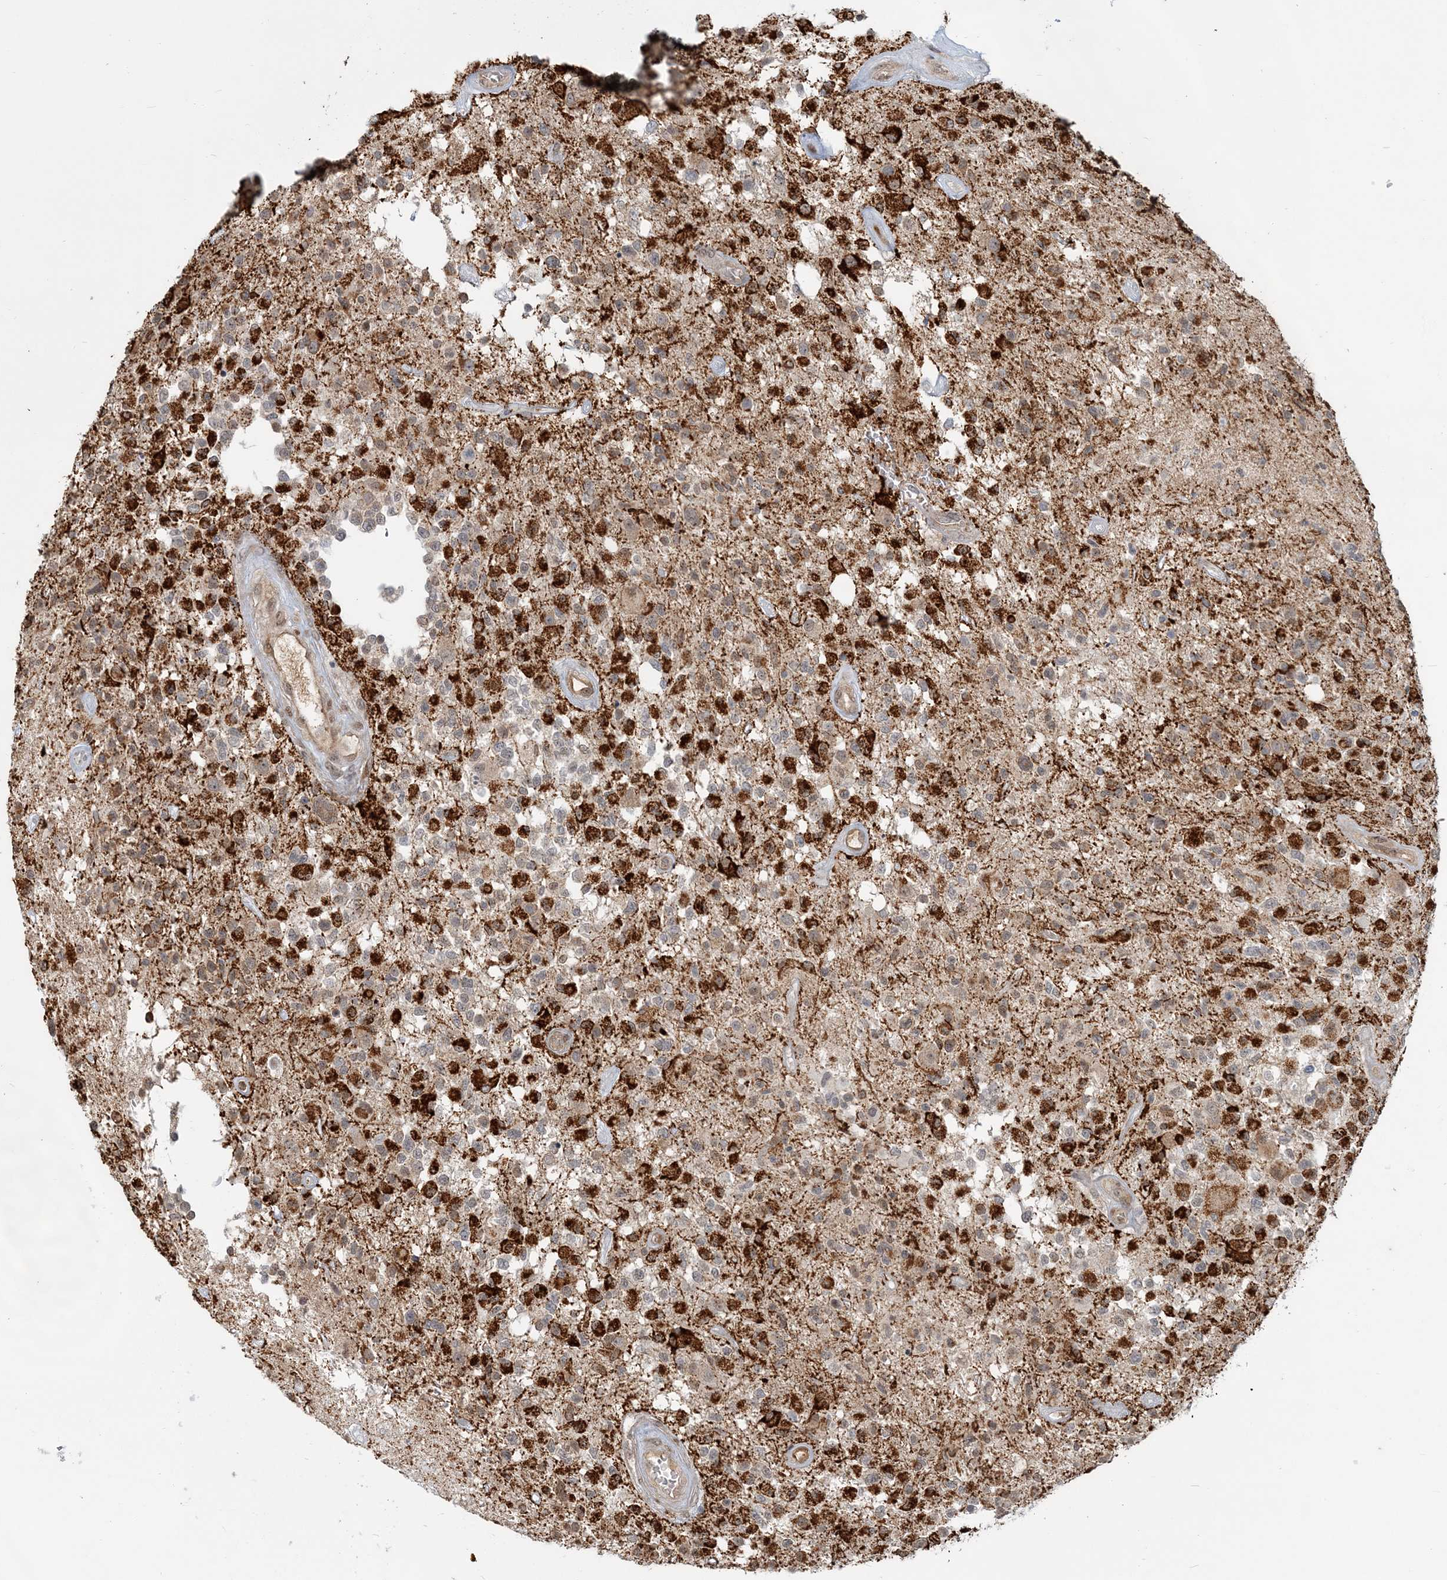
{"staining": {"intensity": "strong", "quantity": "25%-75%", "location": "cytoplasmic/membranous"}, "tissue": "glioma", "cell_type": "Tumor cells", "image_type": "cancer", "snomed": [{"axis": "morphology", "description": "Glioma, malignant, High grade"}, {"axis": "morphology", "description": "Glioblastoma, NOS"}, {"axis": "topography", "description": "Brain"}], "caption": "Immunohistochemical staining of glioma demonstrates strong cytoplasmic/membranous protein positivity in about 25%-75% of tumor cells.", "gene": "SH3PXD2A", "patient": {"sex": "male", "age": 60}}